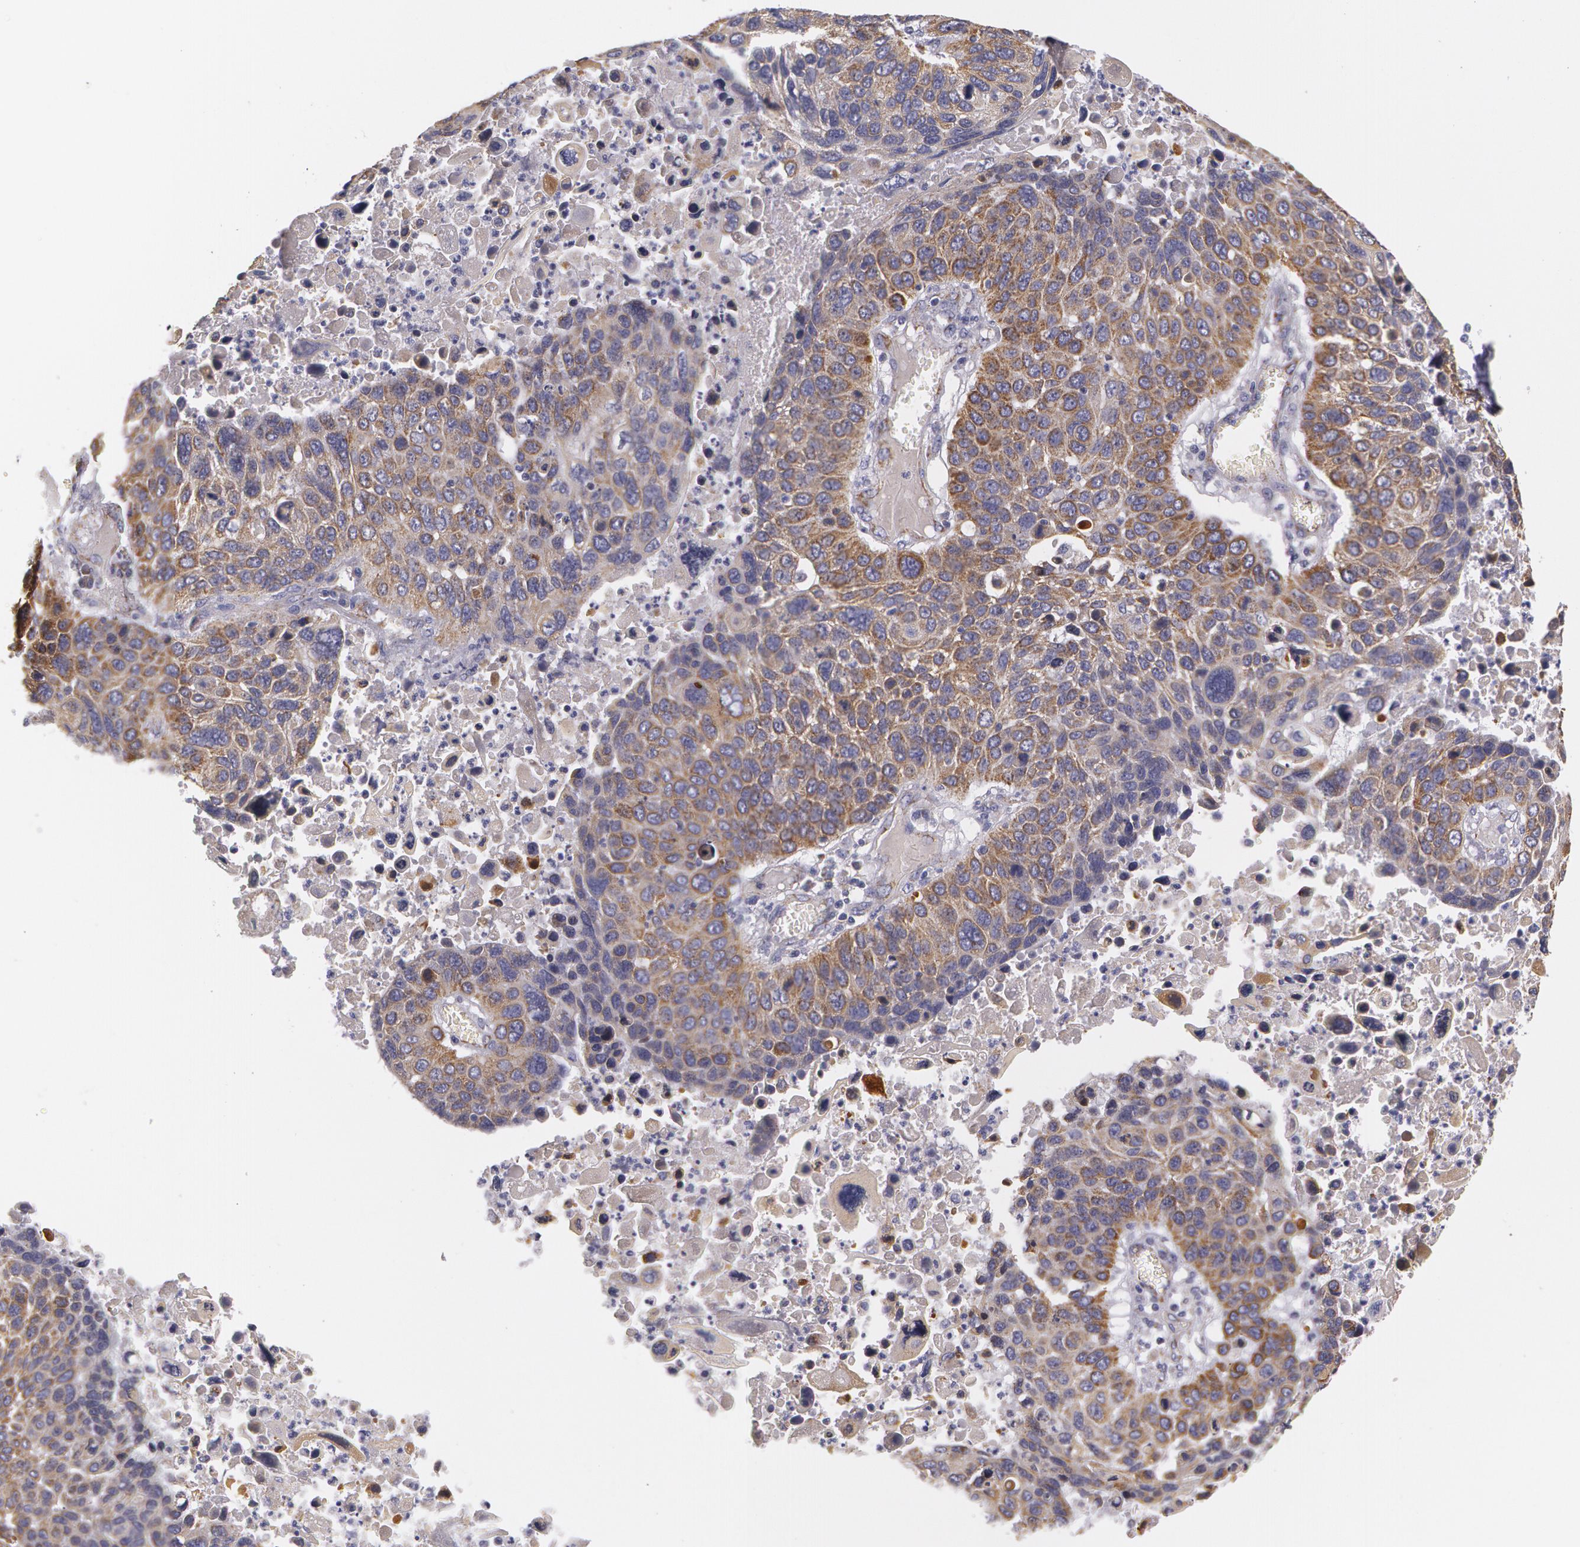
{"staining": {"intensity": "moderate", "quantity": ">75%", "location": "cytoplasmic/membranous"}, "tissue": "lung cancer", "cell_type": "Tumor cells", "image_type": "cancer", "snomed": [{"axis": "morphology", "description": "Squamous cell carcinoma, NOS"}, {"axis": "topography", "description": "Lung"}], "caption": "Immunohistochemical staining of lung cancer (squamous cell carcinoma) displays medium levels of moderate cytoplasmic/membranous protein positivity in approximately >75% of tumor cells. Immunohistochemistry (ihc) stains the protein in brown and the nuclei are stained blue.", "gene": "KRT18", "patient": {"sex": "male", "age": 68}}